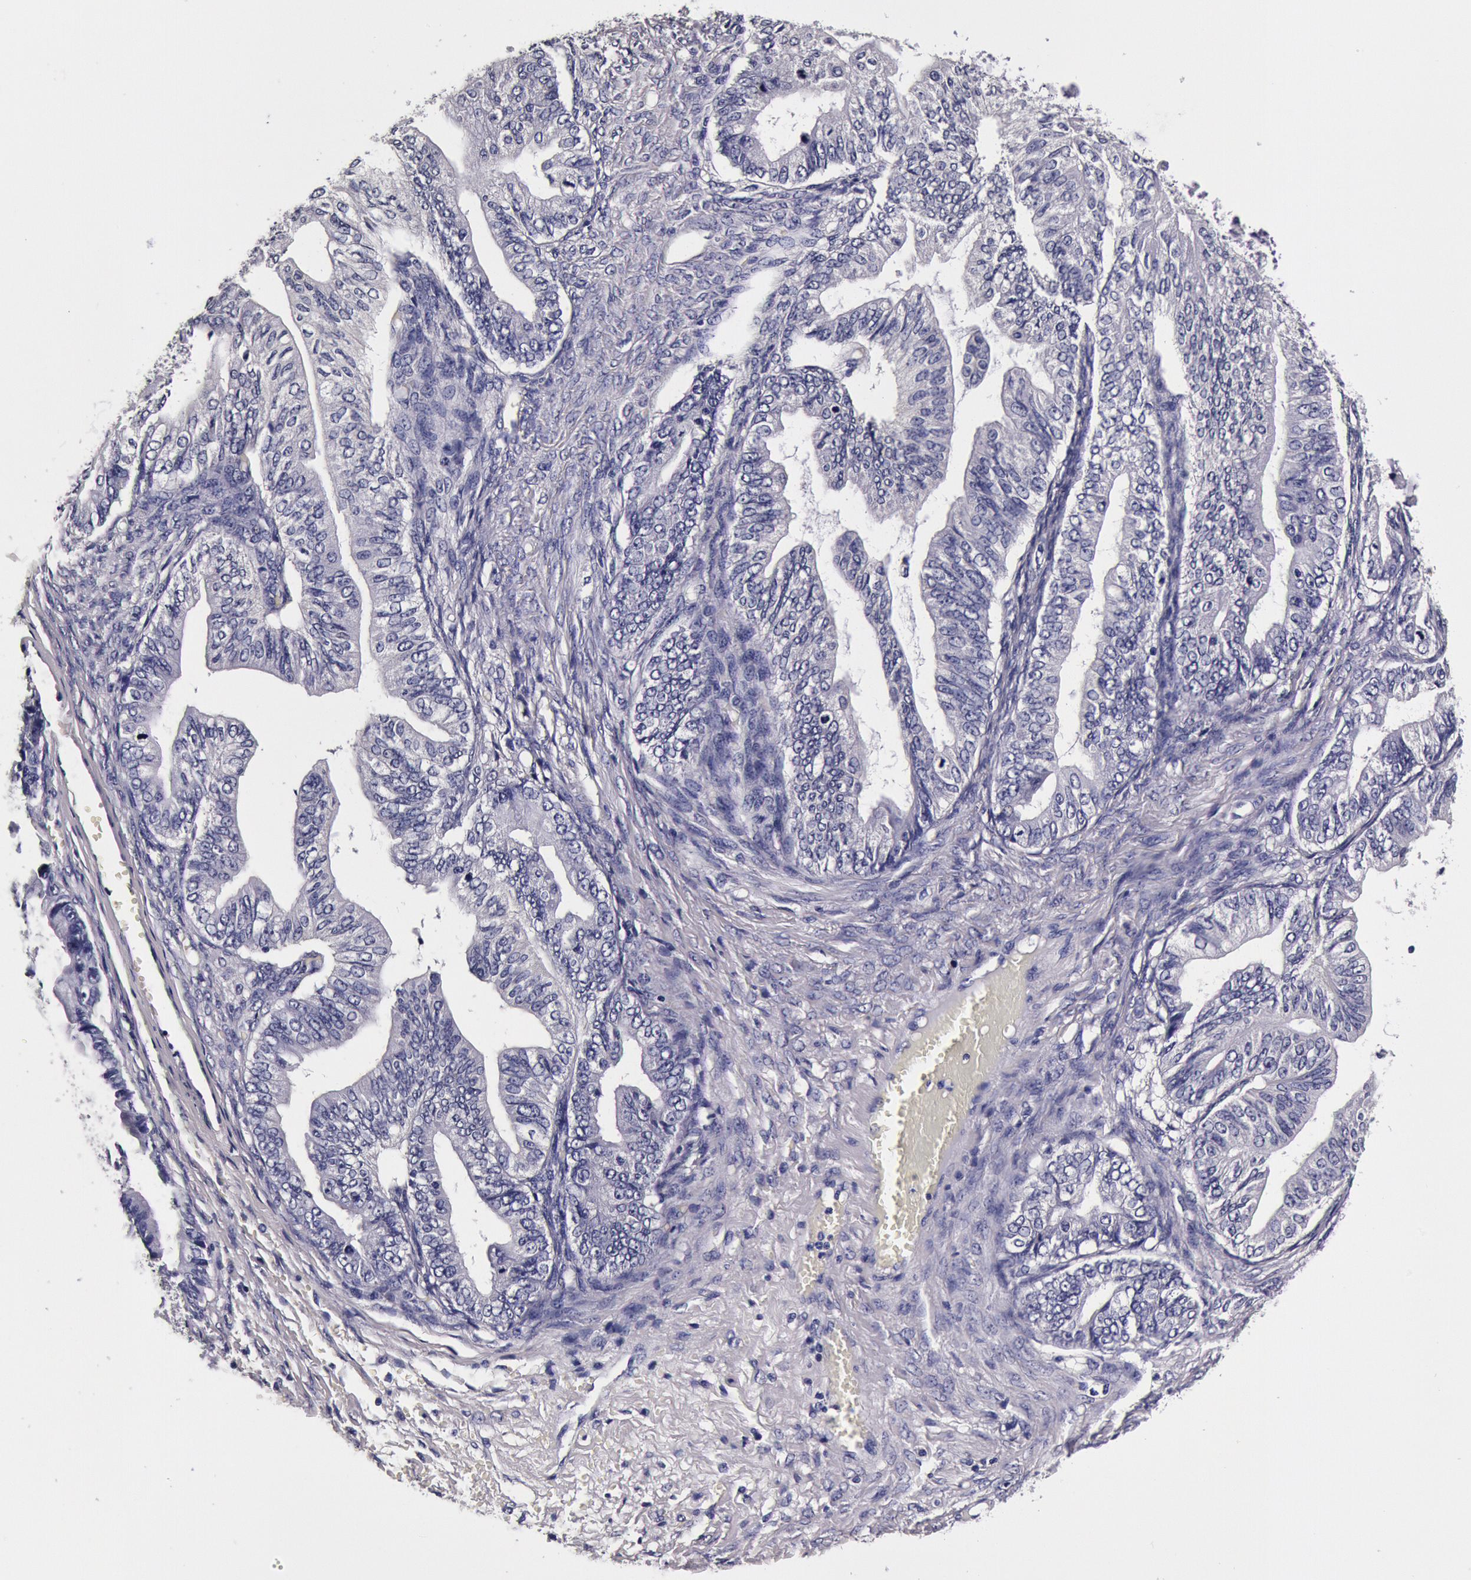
{"staining": {"intensity": "negative", "quantity": "none", "location": "none"}, "tissue": "ovarian cancer", "cell_type": "Tumor cells", "image_type": "cancer", "snomed": [{"axis": "morphology", "description": "Cystadenocarcinoma, mucinous, NOS"}, {"axis": "topography", "description": "Ovary"}], "caption": "Human ovarian mucinous cystadenocarcinoma stained for a protein using IHC reveals no positivity in tumor cells.", "gene": "CCDC22", "patient": {"sex": "female", "age": 36}}